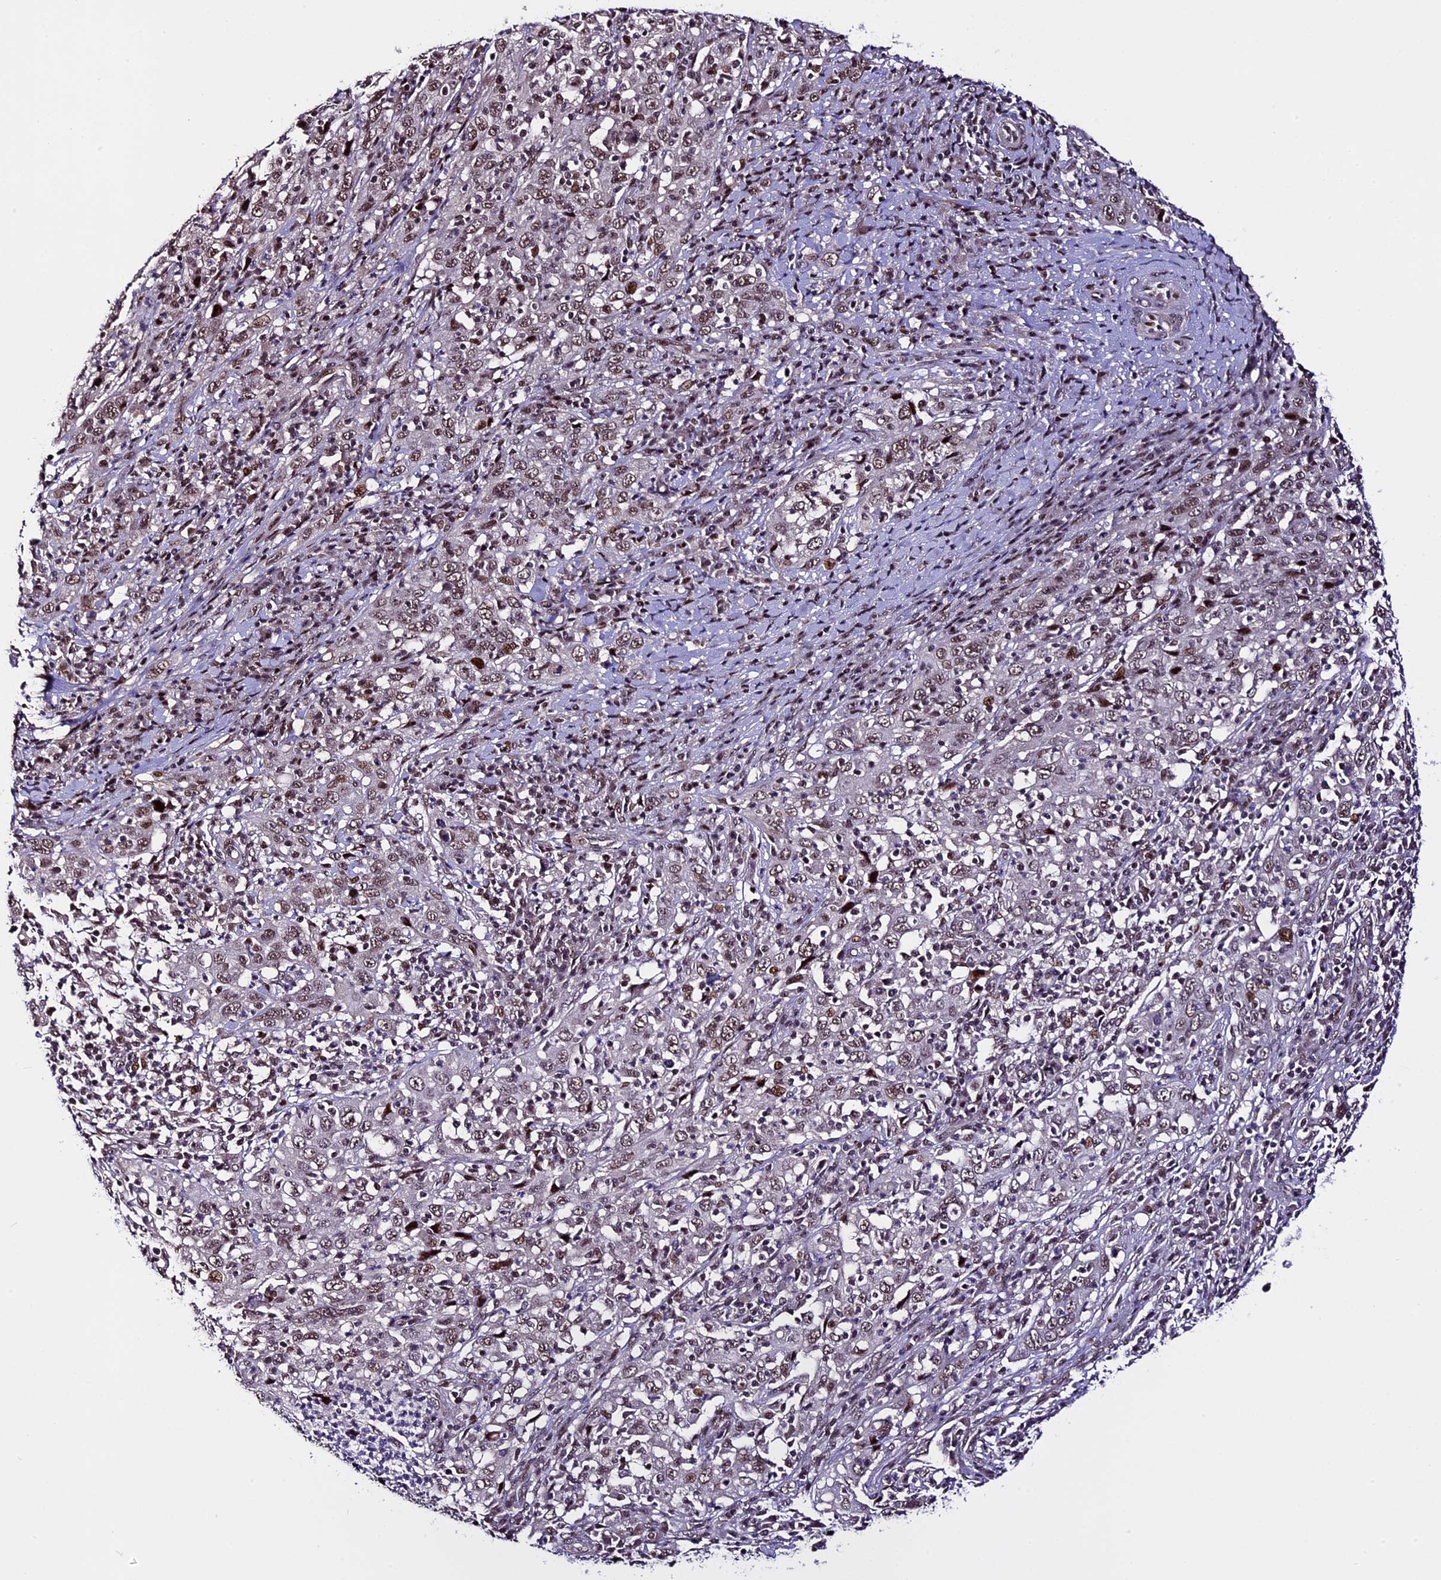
{"staining": {"intensity": "weak", "quantity": ">75%", "location": "nuclear"}, "tissue": "cervical cancer", "cell_type": "Tumor cells", "image_type": "cancer", "snomed": [{"axis": "morphology", "description": "Squamous cell carcinoma, NOS"}, {"axis": "topography", "description": "Cervix"}], "caption": "Immunohistochemistry staining of cervical cancer (squamous cell carcinoma), which demonstrates low levels of weak nuclear staining in approximately >75% of tumor cells indicating weak nuclear protein expression. The staining was performed using DAB (3,3'-diaminobenzidine) (brown) for protein detection and nuclei were counterstained in hematoxylin (blue).", "gene": "TCP11L2", "patient": {"sex": "female", "age": 46}}